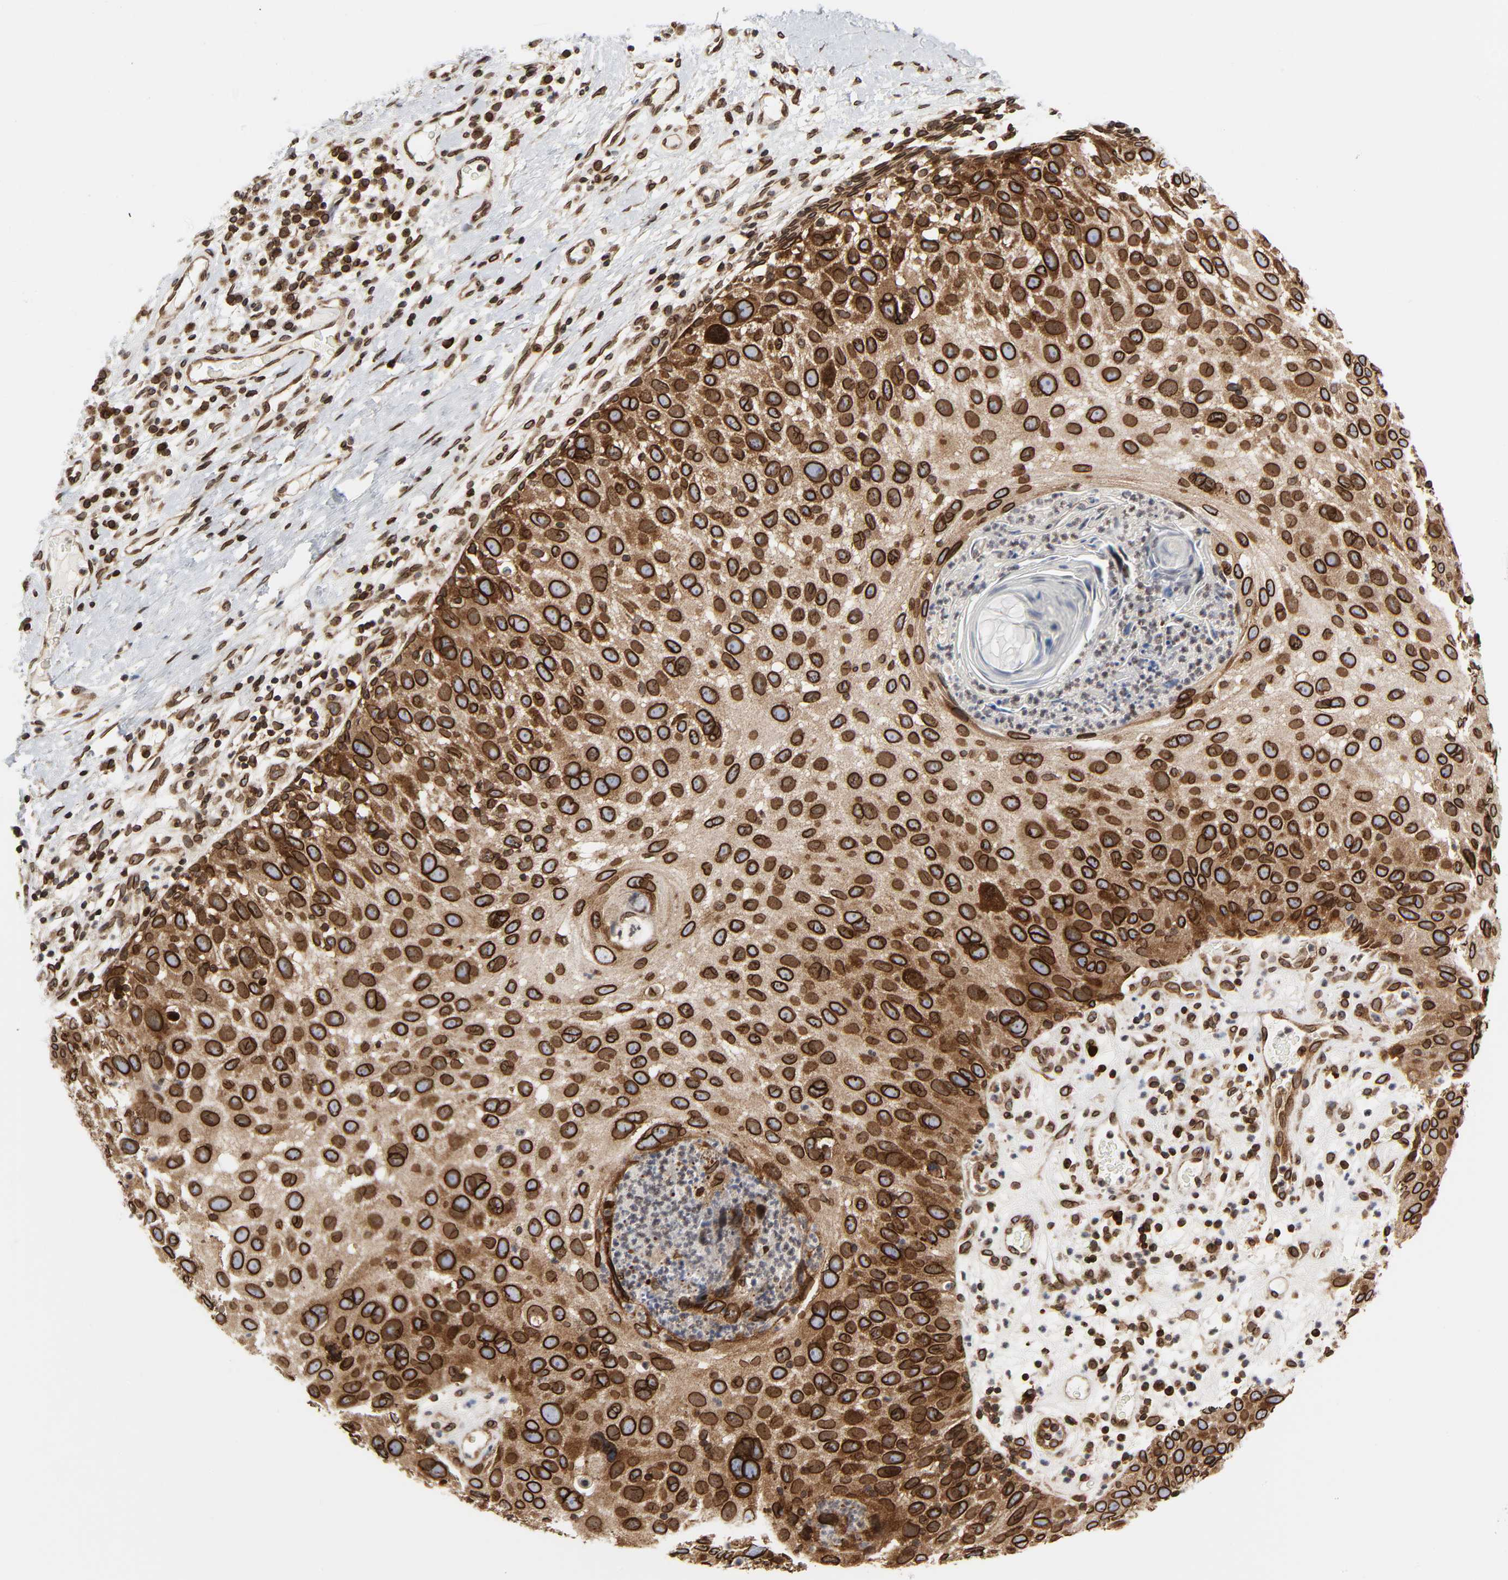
{"staining": {"intensity": "strong", "quantity": ">75%", "location": "cytoplasmic/membranous,nuclear"}, "tissue": "skin cancer", "cell_type": "Tumor cells", "image_type": "cancer", "snomed": [{"axis": "morphology", "description": "Squamous cell carcinoma, NOS"}, {"axis": "topography", "description": "Skin"}], "caption": "DAB immunohistochemical staining of skin cancer (squamous cell carcinoma) displays strong cytoplasmic/membranous and nuclear protein positivity in approximately >75% of tumor cells.", "gene": "RANGAP1", "patient": {"sex": "male", "age": 87}}